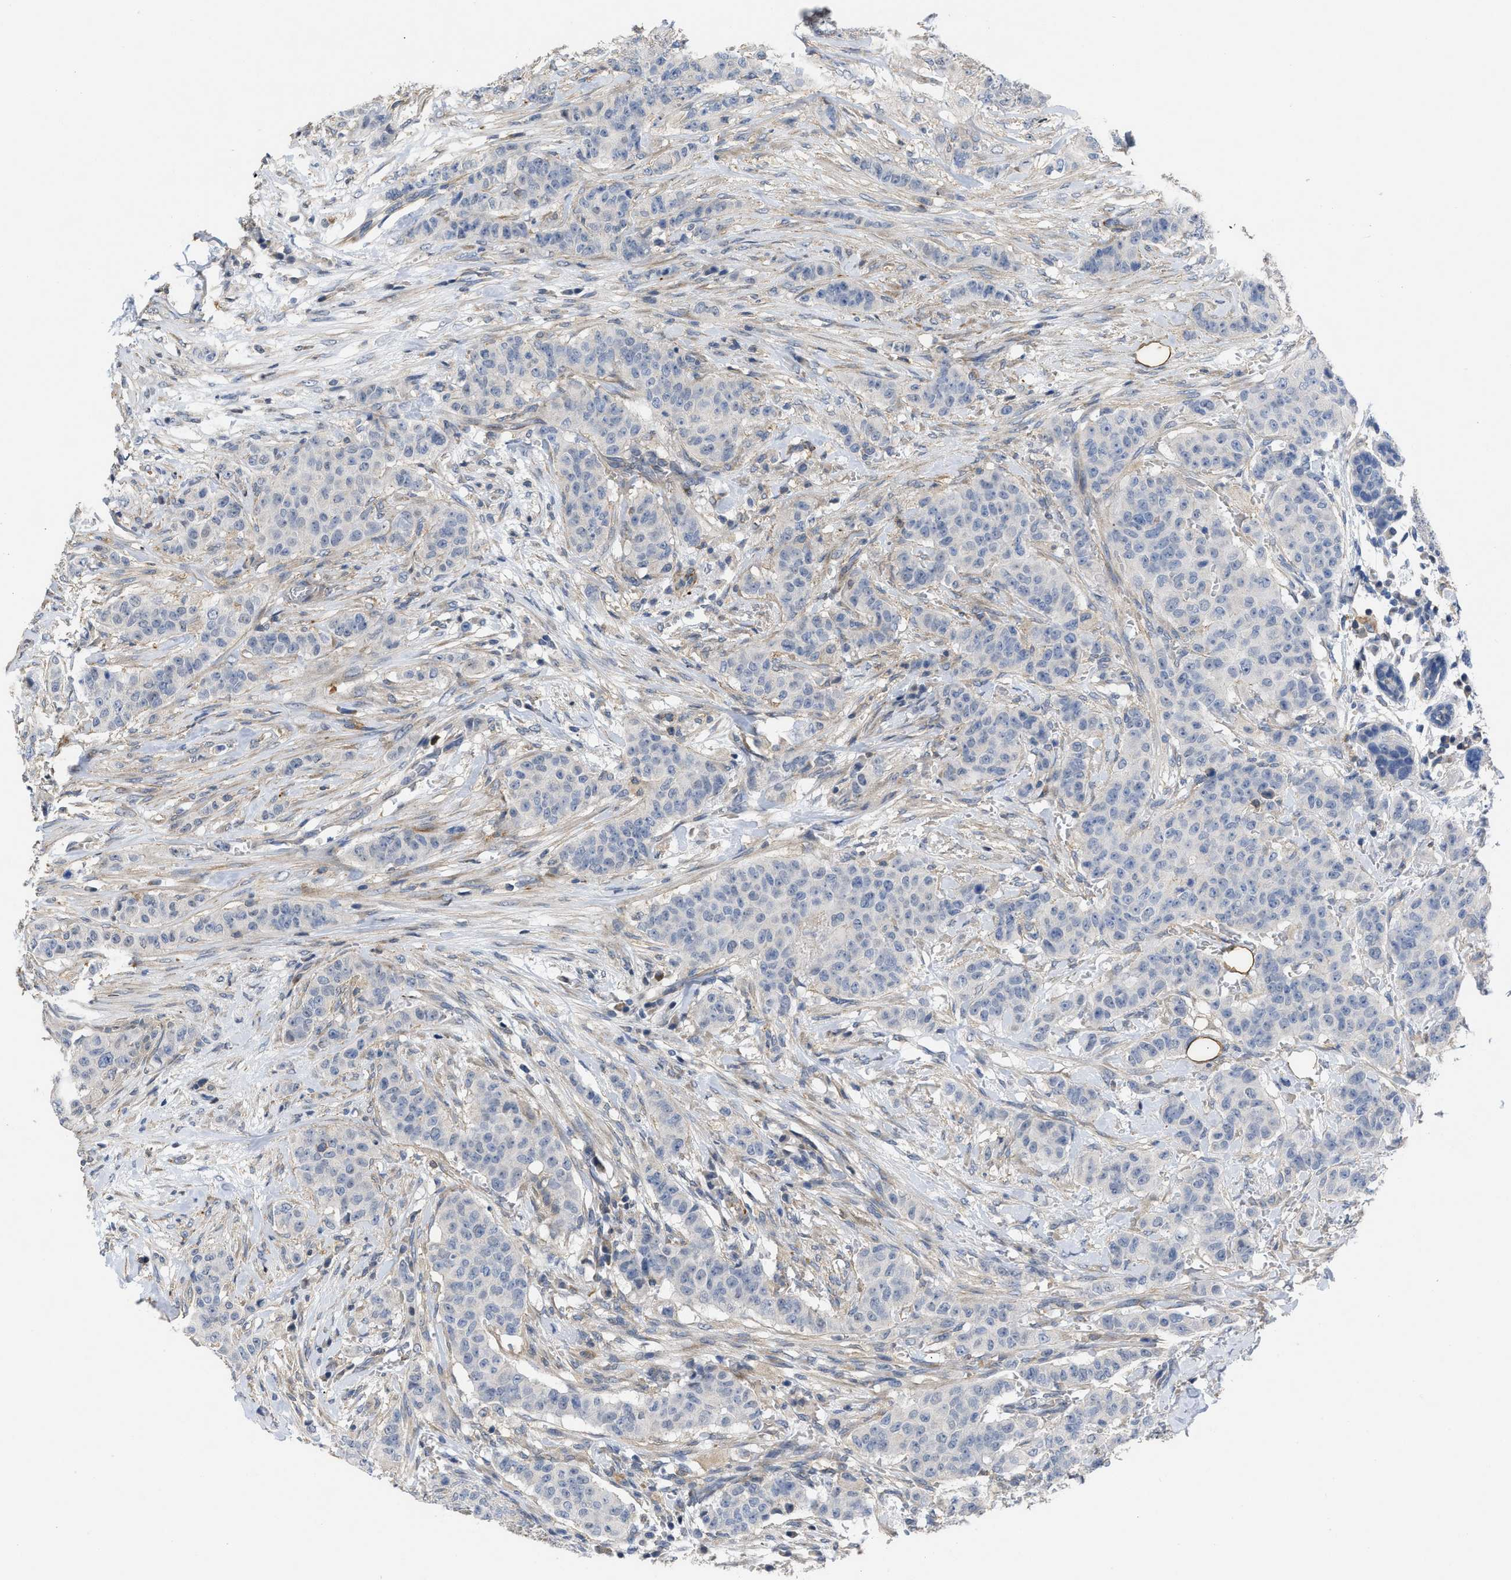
{"staining": {"intensity": "negative", "quantity": "none", "location": "none"}, "tissue": "breast cancer", "cell_type": "Tumor cells", "image_type": "cancer", "snomed": [{"axis": "morphology", "description": "Normal tissue, NOS"}, {"axis": "morphology", "description": "Duct carcinoma"}, {"axis": "topography", "description": "Breast"}], "caption": "IHC image of human breast intraductal carcinoma stained for a protein (brown), which demonstrates no positivity in tumor cells.", "gene": "TMEM131", "patient": {"sex": "female", "age": 40}}